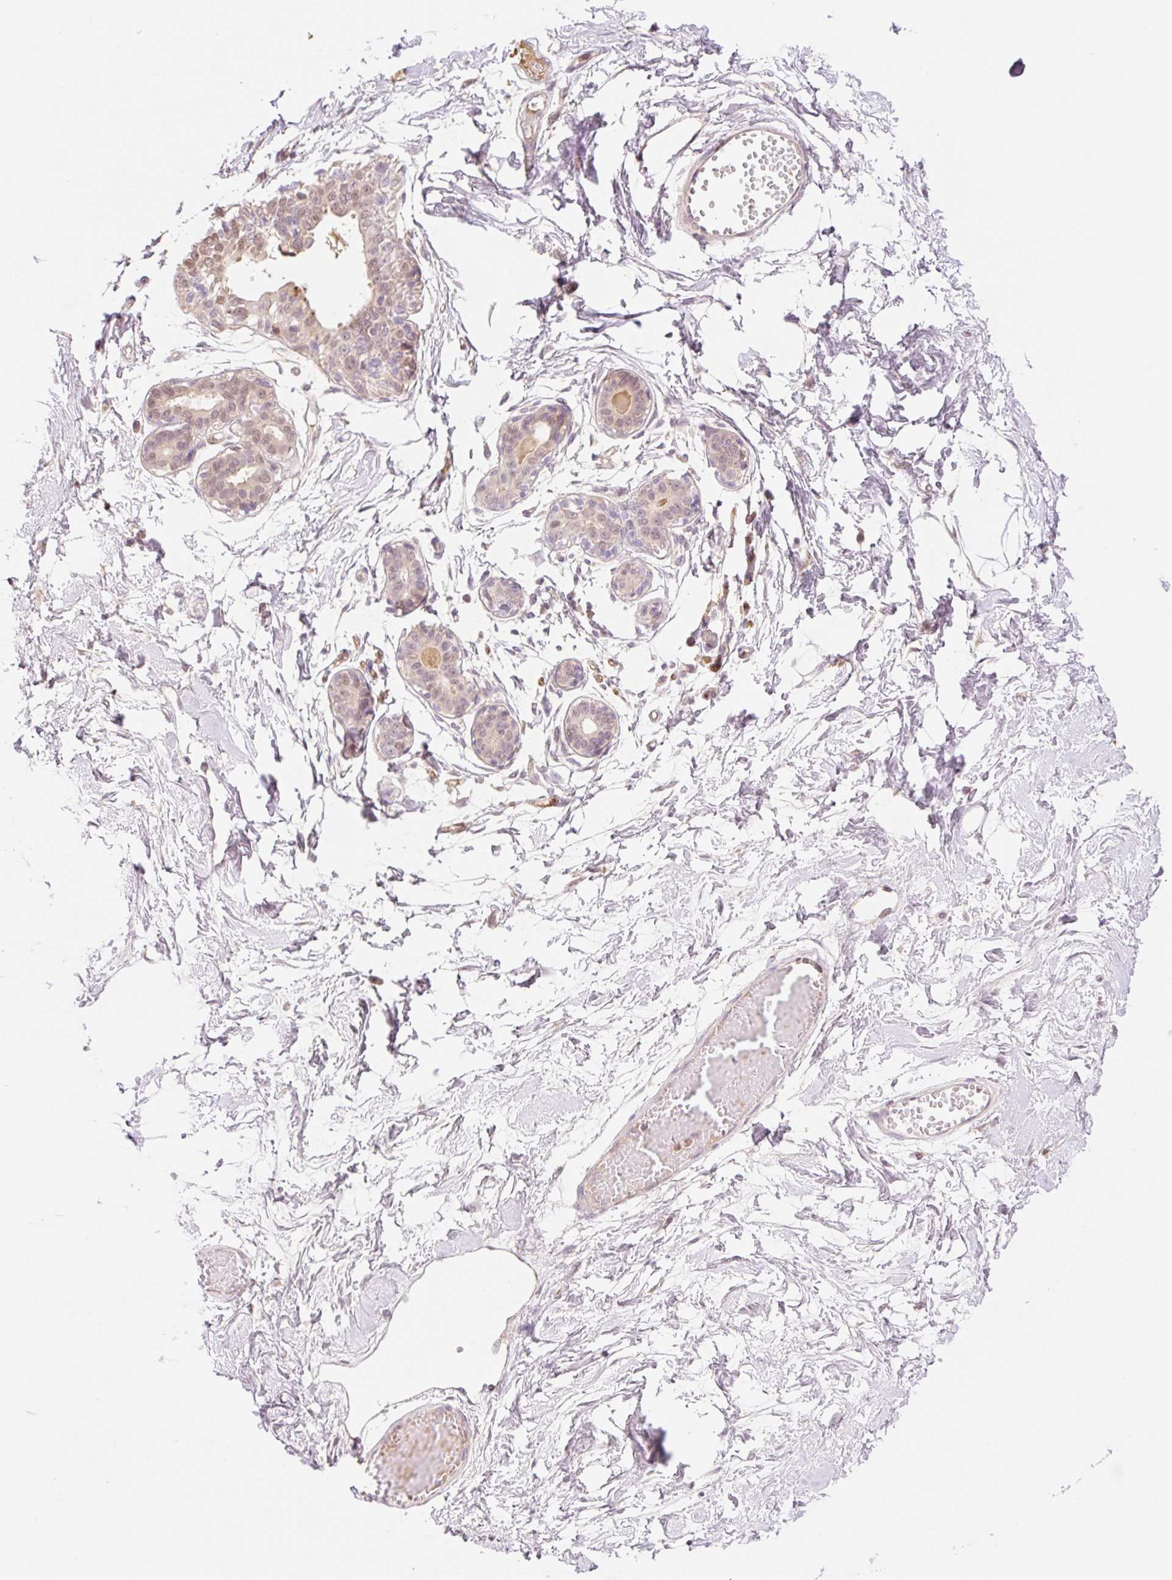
{"staining": {"intensity": "negative", "quantity": "none", "location": "none"}, "tissue": "breast", "cell_type": "Adipocytes", "image_type": "normal", "snomed": [{"axis": "morphology", "description": "Normal tissue, NOS"}, {"axis": "topography", "description": "Breast"}], "caption": "Protein analysis of unremarkable breast displays no significant expression in adipocytes.", "gene": "HEBP1", "patient": {"sex": "female", "age": 45}}